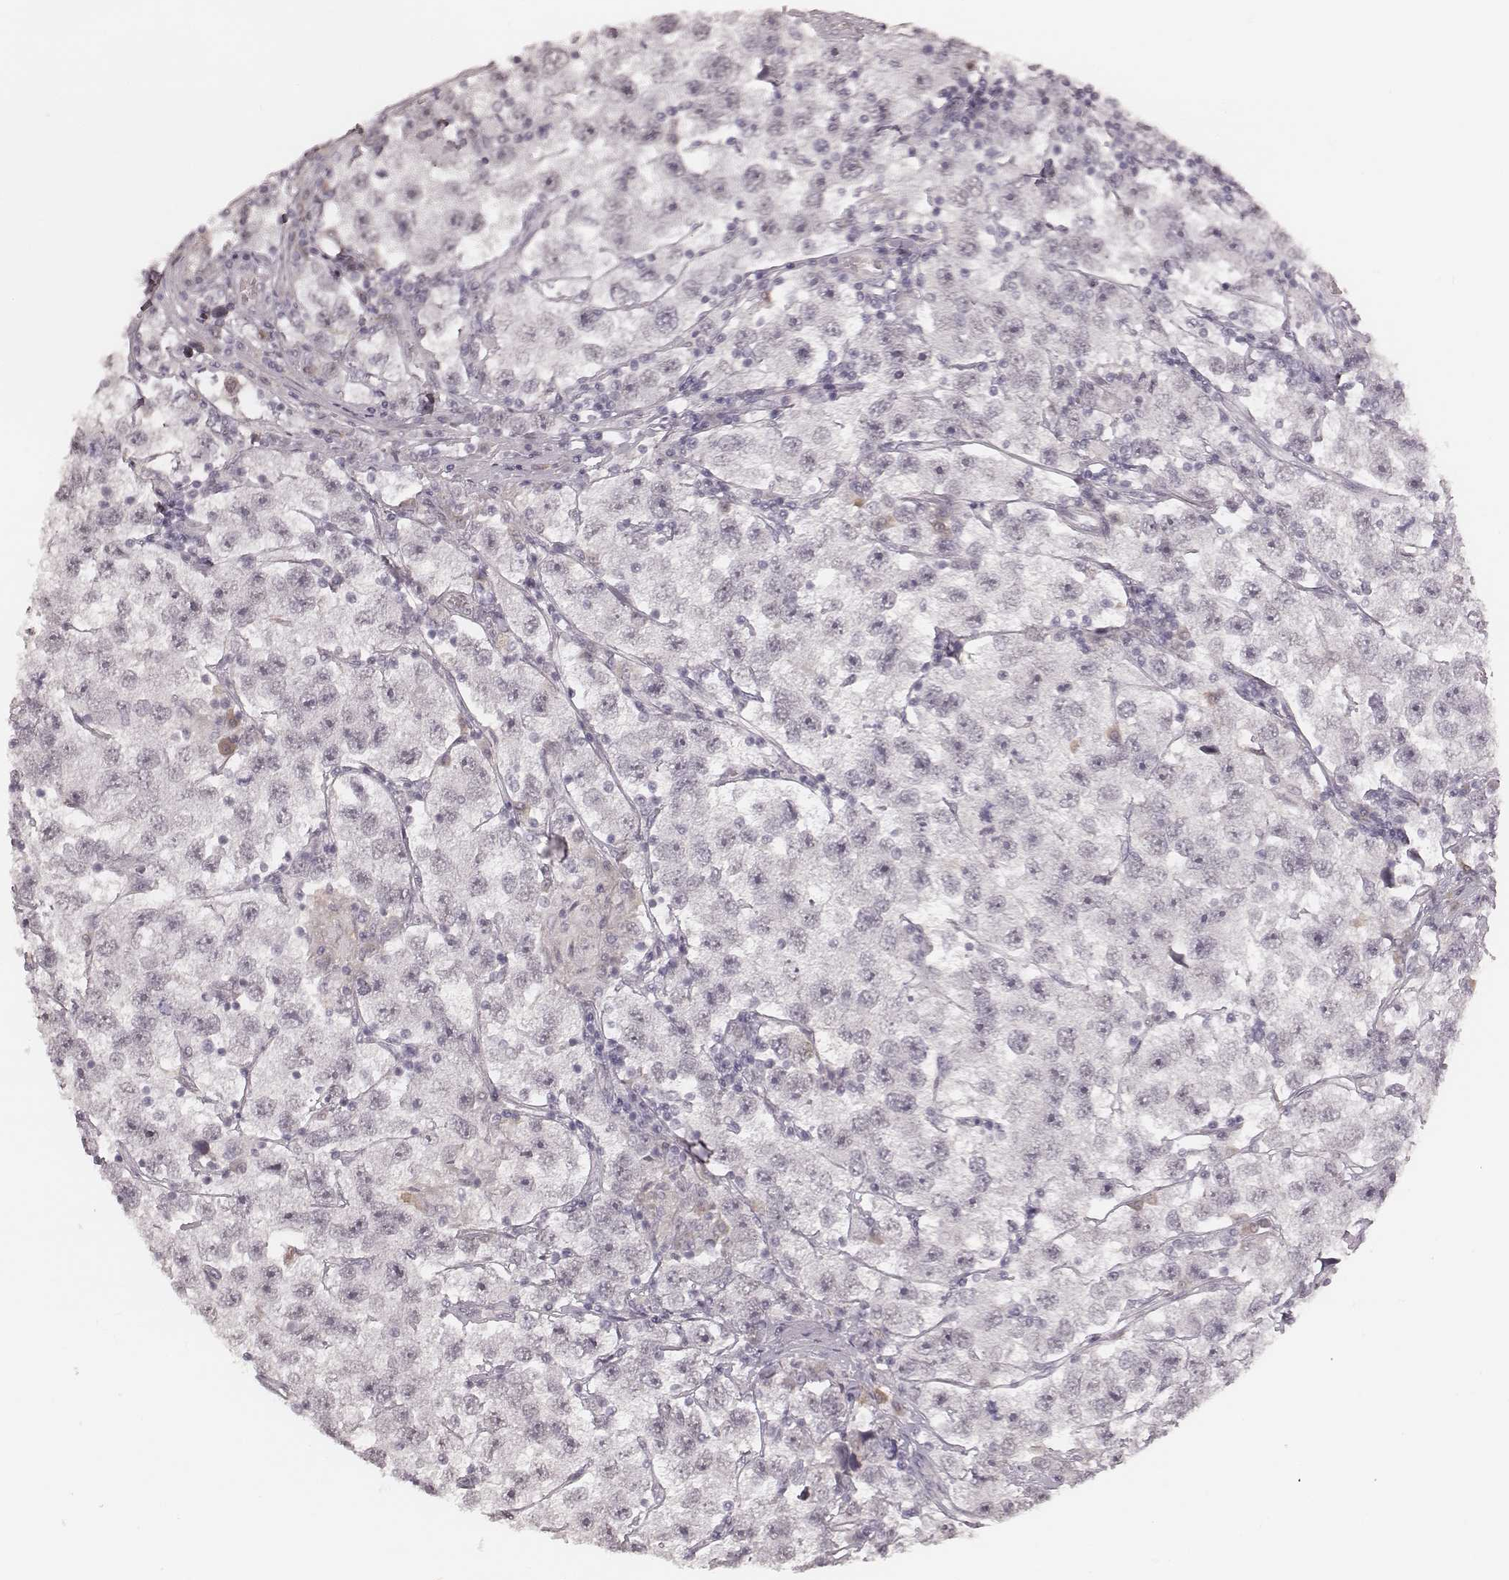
{"staining": {"intensity": "negative", "quantity": "none", "location": "none"}, "tissue": "testis cancer", "cell_type": "Tumor cells", "image_type": "cancer", "snomed": [{"axis": "morphology", "description": "Seminoma, NOS"}, {"axis": "topography", "description": "Testis"}], "caption": "Human testis cancer (seminoma) stained for a protein using immunohistochemistry (IHC) displays no positivity in tumor cells.", "gene": "MSX1", "patient": {"sex": "male", "age": 26}}